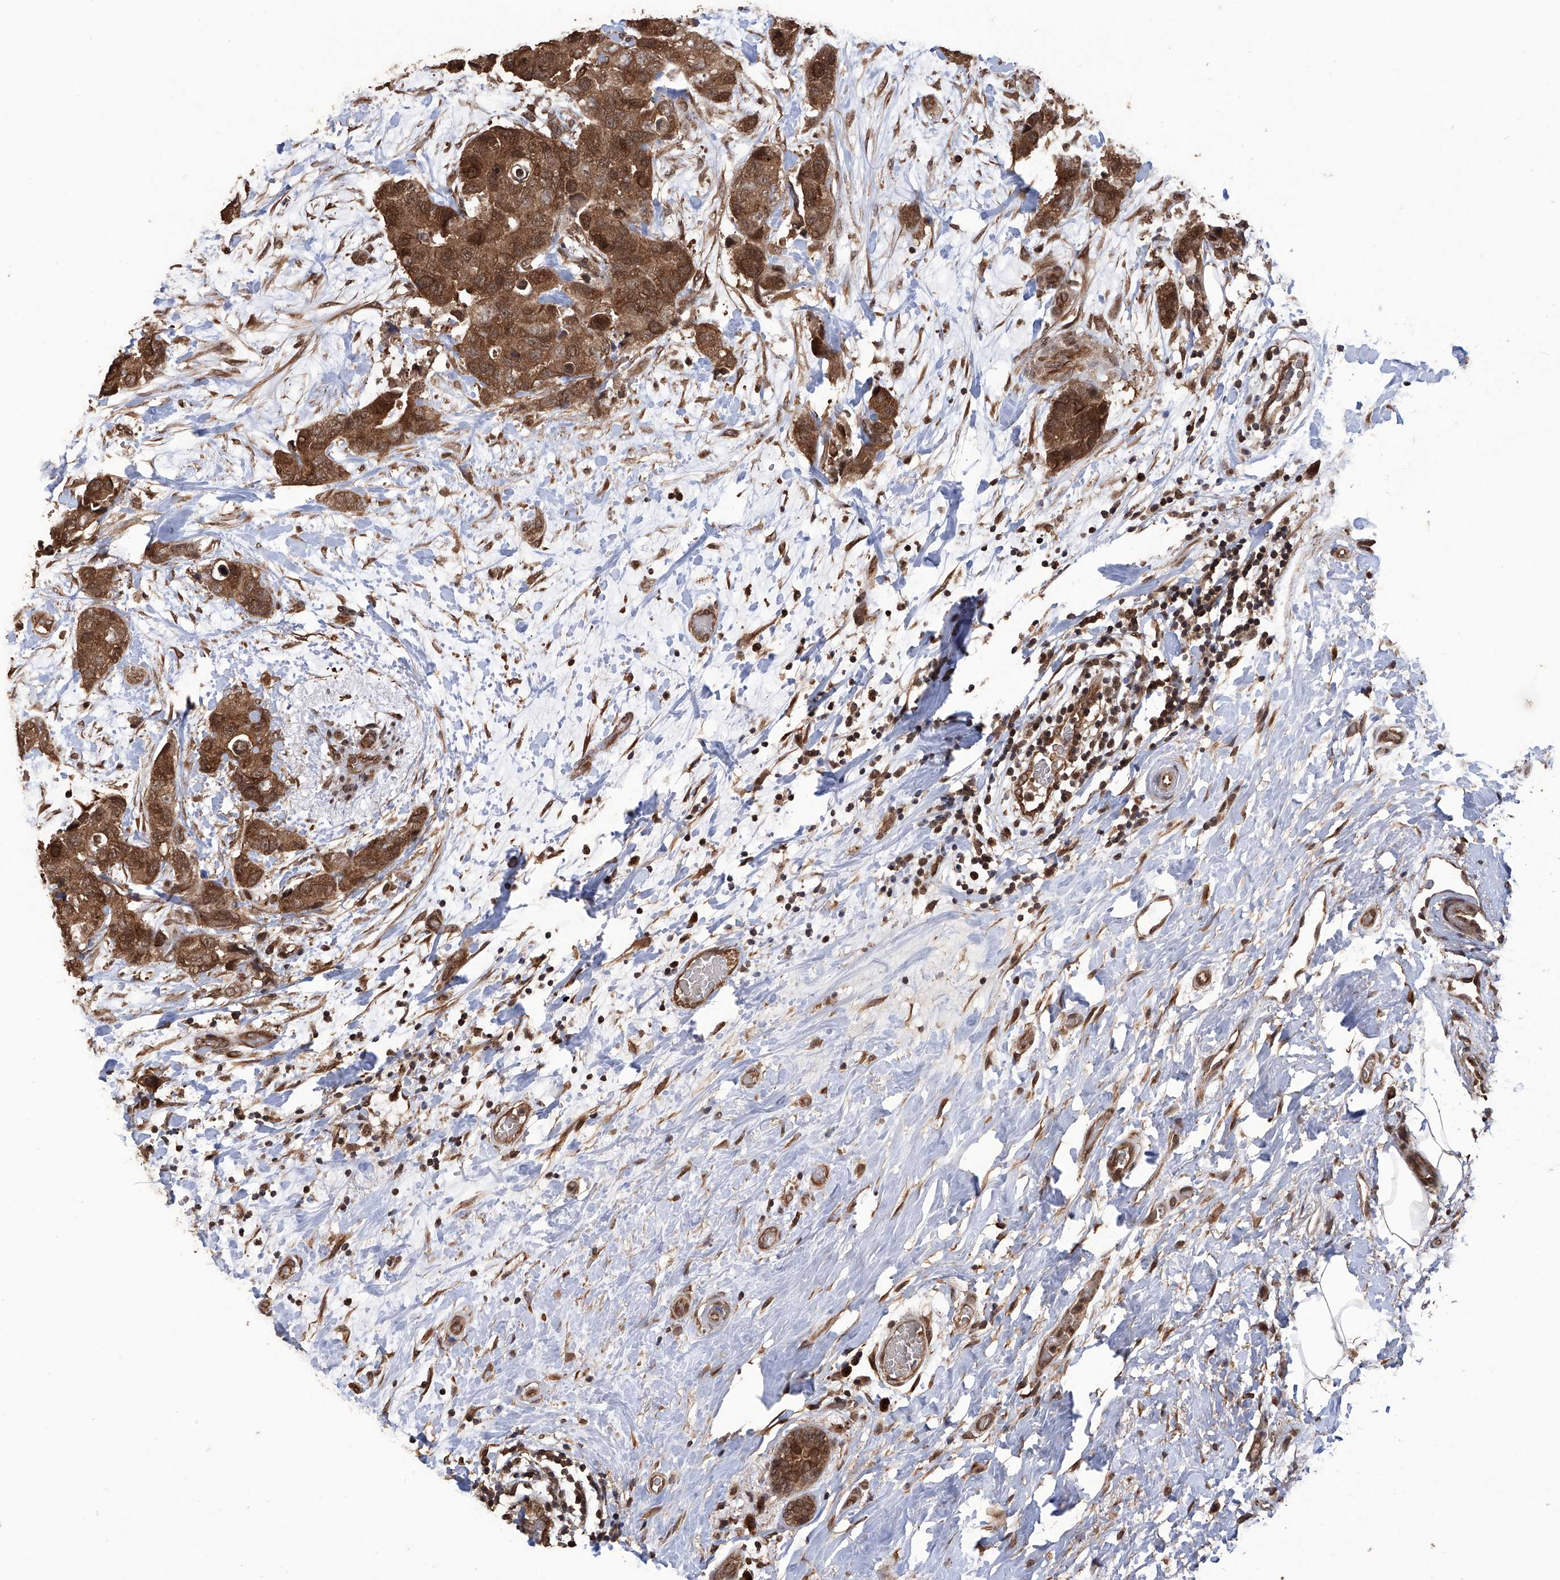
{"staining": {"intensity": "moderate", "quantity": ">75%", "location": "cytoplasmic/membranous,nuclear"}, "tissue": "breast cancer", "cell_type": "Tumor cells", "image_type": "cancer", "snomed": [{"axis": "morphology", "description": "Duct carcinoma"}, {"axis": "topography", "description": "Breast"}], "caption": "Immunohistochemistry (DAB) staining of breast cancer (intraductal carcinoma) exhibits moderate cytoplasmic/membranous and nuclear protein expression in approximately >75% of tumor cells.", "gene": "LYSMD4", "patient": {"sex": "female", "age": 62}}